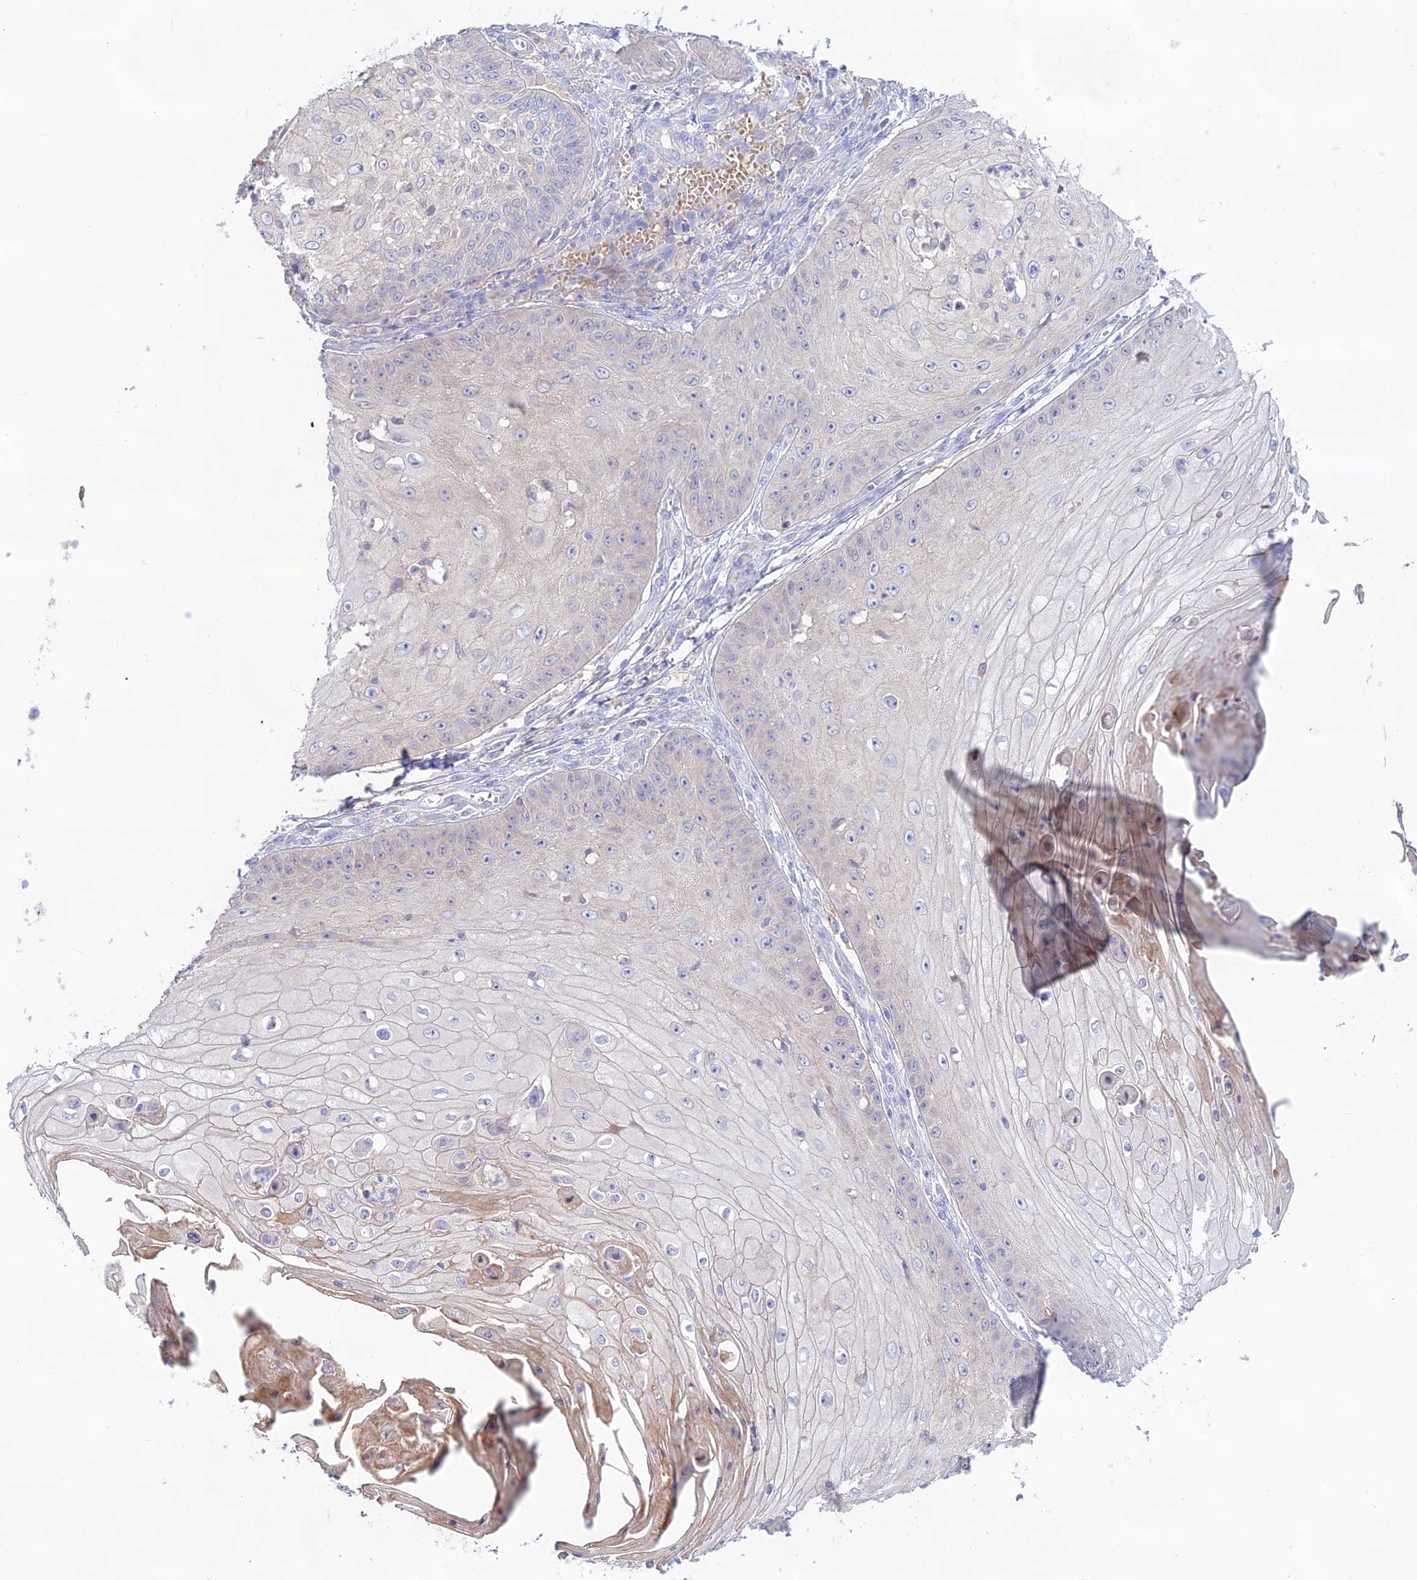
{"staining": {"intensity": "negative", "quantity": "none", "location": "none"}, "tissue": "skin cancer", "cell_type": "Tumor cells", "image_type": "cancer", "snomed": [{"axis": "morphology", "description": "Squamous cell carcinoma, NOS"}, {"axis": "topography", "description": "Skin"}], "caption": "The photomicrograph exhibits no significant staining in tumor cells of squamous cell carcinoma (skin). The staining was performed using DAB (3,3'-diaminobenzidine) to visualize the protein expression in brown, while the nuclei were stained in blue with hematoxylin (Magnification: 20x).", "gene": "NLRP9", "patient": {"sex": "male", "age": 70}}